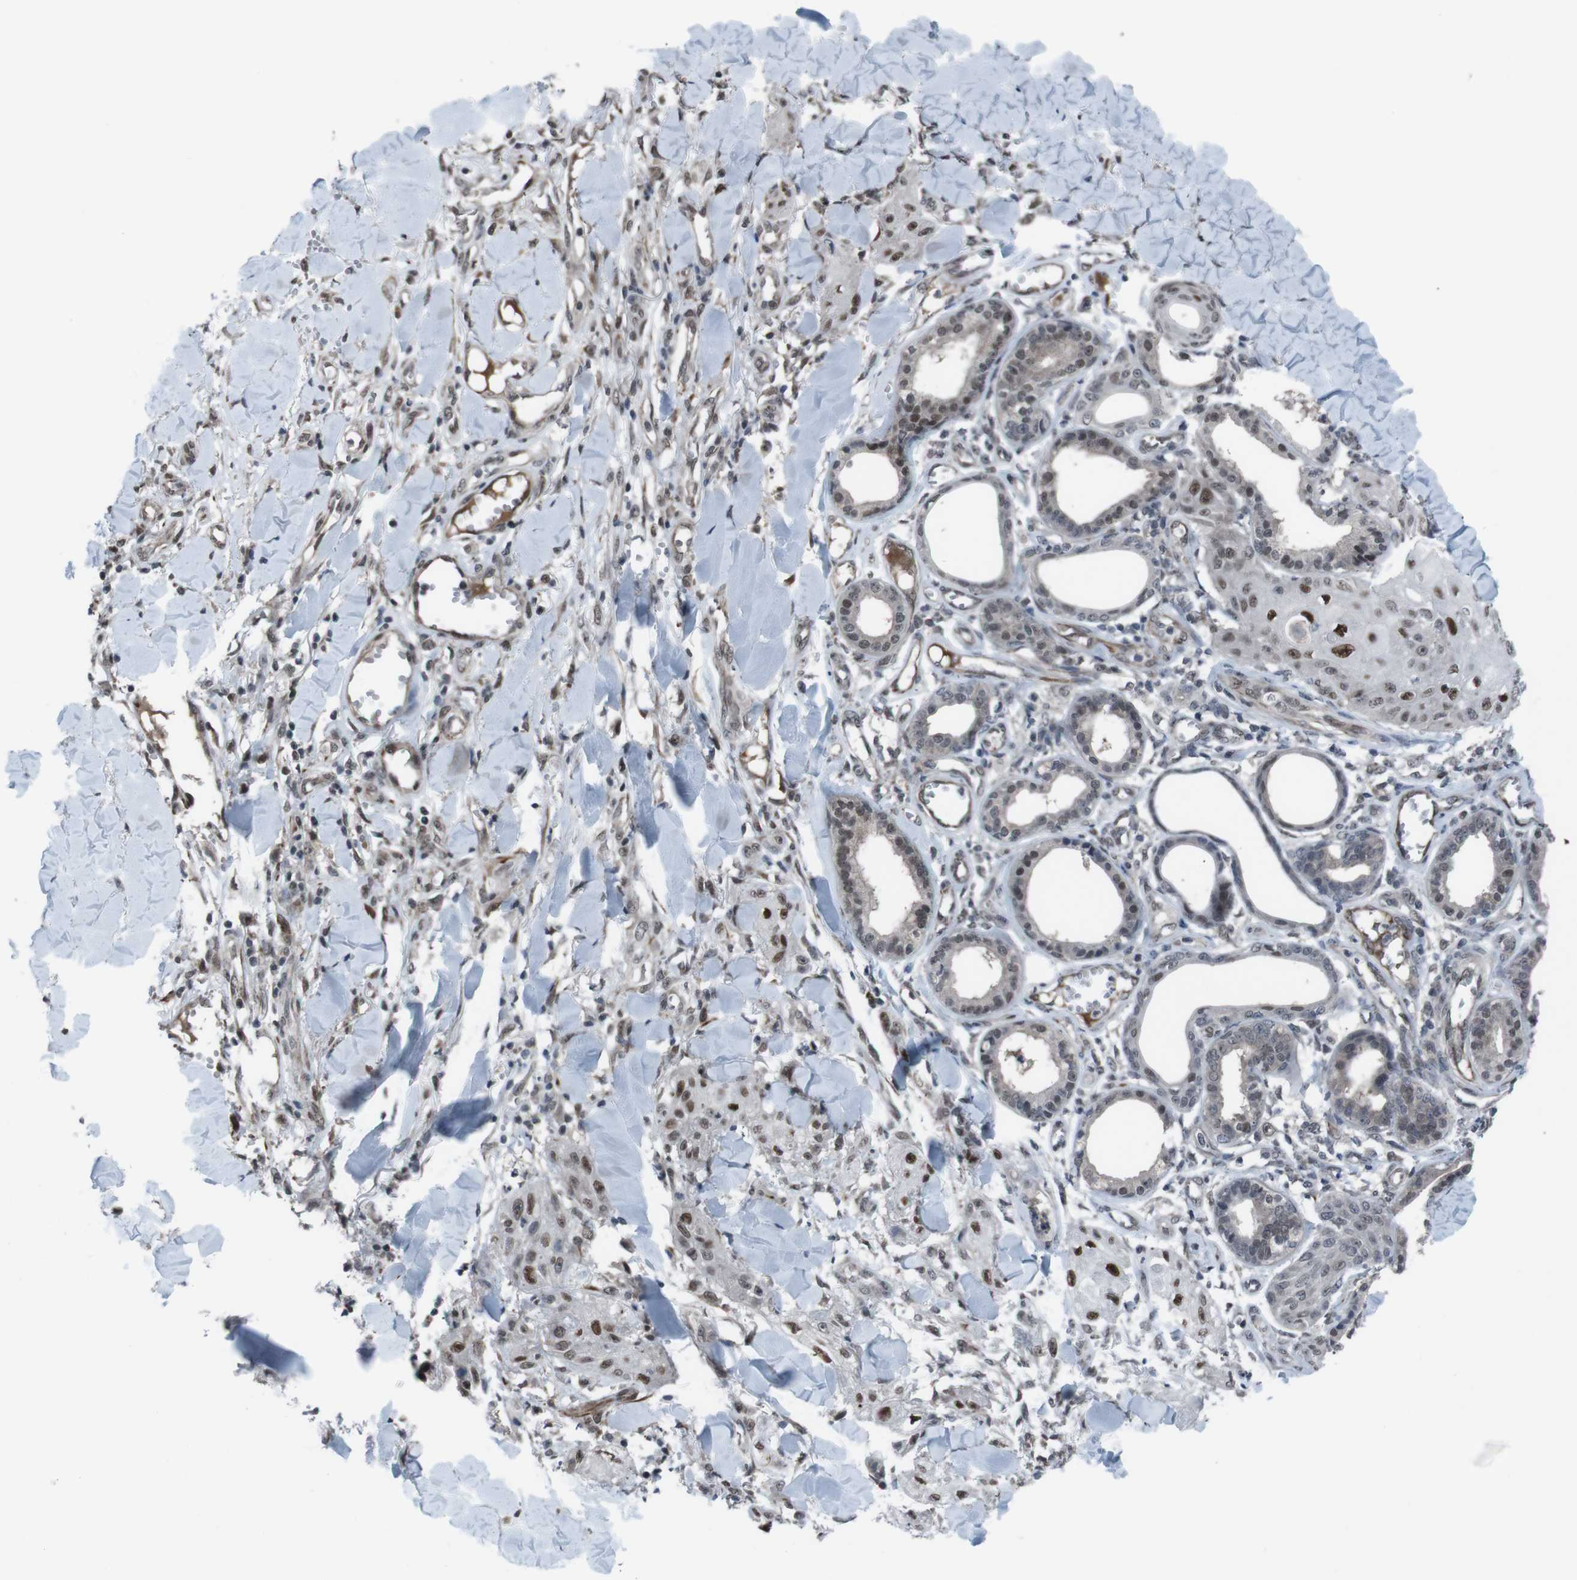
{"staining": {"intensity": "moderate", "quantity": ">75%", "location": "nuclear"}, "tissue": "skin cancer", "cell_type": "Tumor cells", "image_type": "cancer", "snomed": [{"axis": "morphology", "description": "Squamous cell carcinoma, NOS"}, {"axis": "topography", "description": "Skin"}], "caption": "The immunohistochemical stain labels moderate nuclear staining in tumor cells of squamous cell carcinoma (skin) tissue. (DAB (3,3'-diaminobenzidine) IHC, brown staining for protein, blue staining for nuclei).", "gene": "SS18L1", "patient": {"sex": "male", "age": 74}}